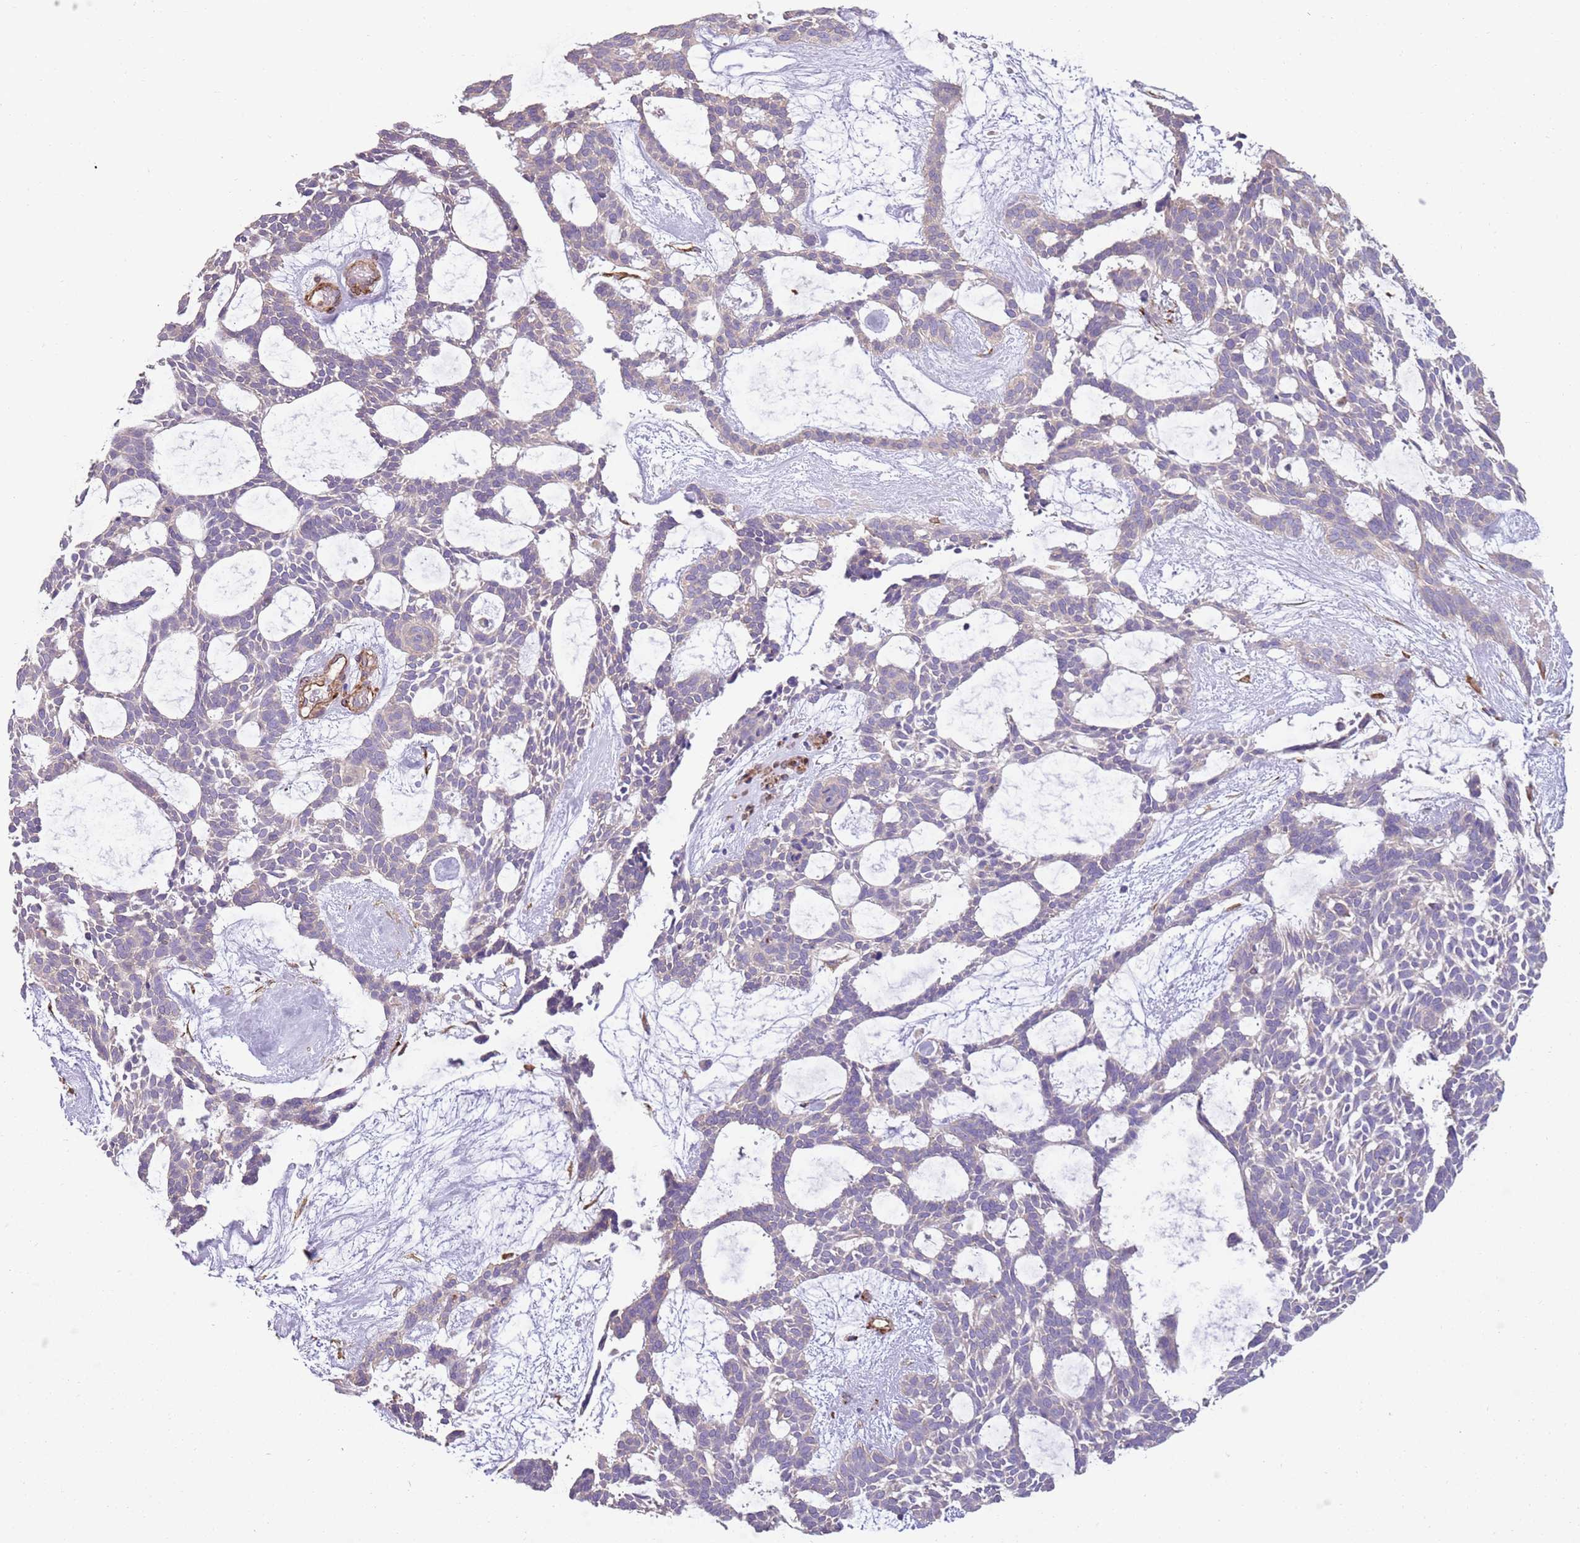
{"staining": {"intensity": "negative", "quantity": "none", "location": "none"}, "tissue": "skin cancer", "cell_type": "Tumor cells", "image_type": "cancer", "snomed": [{"axis": "morphology", "description": "Basal cell carcinoma"}, {"axis": "topography", "description": "Skin"}], "caption": "Protein analysis of skin cancer (basal cell carcinoma) shows no significant staining in tumor cells.", "gene": "PHLPP2", "patient": {"sex": "male", "age": 61}}